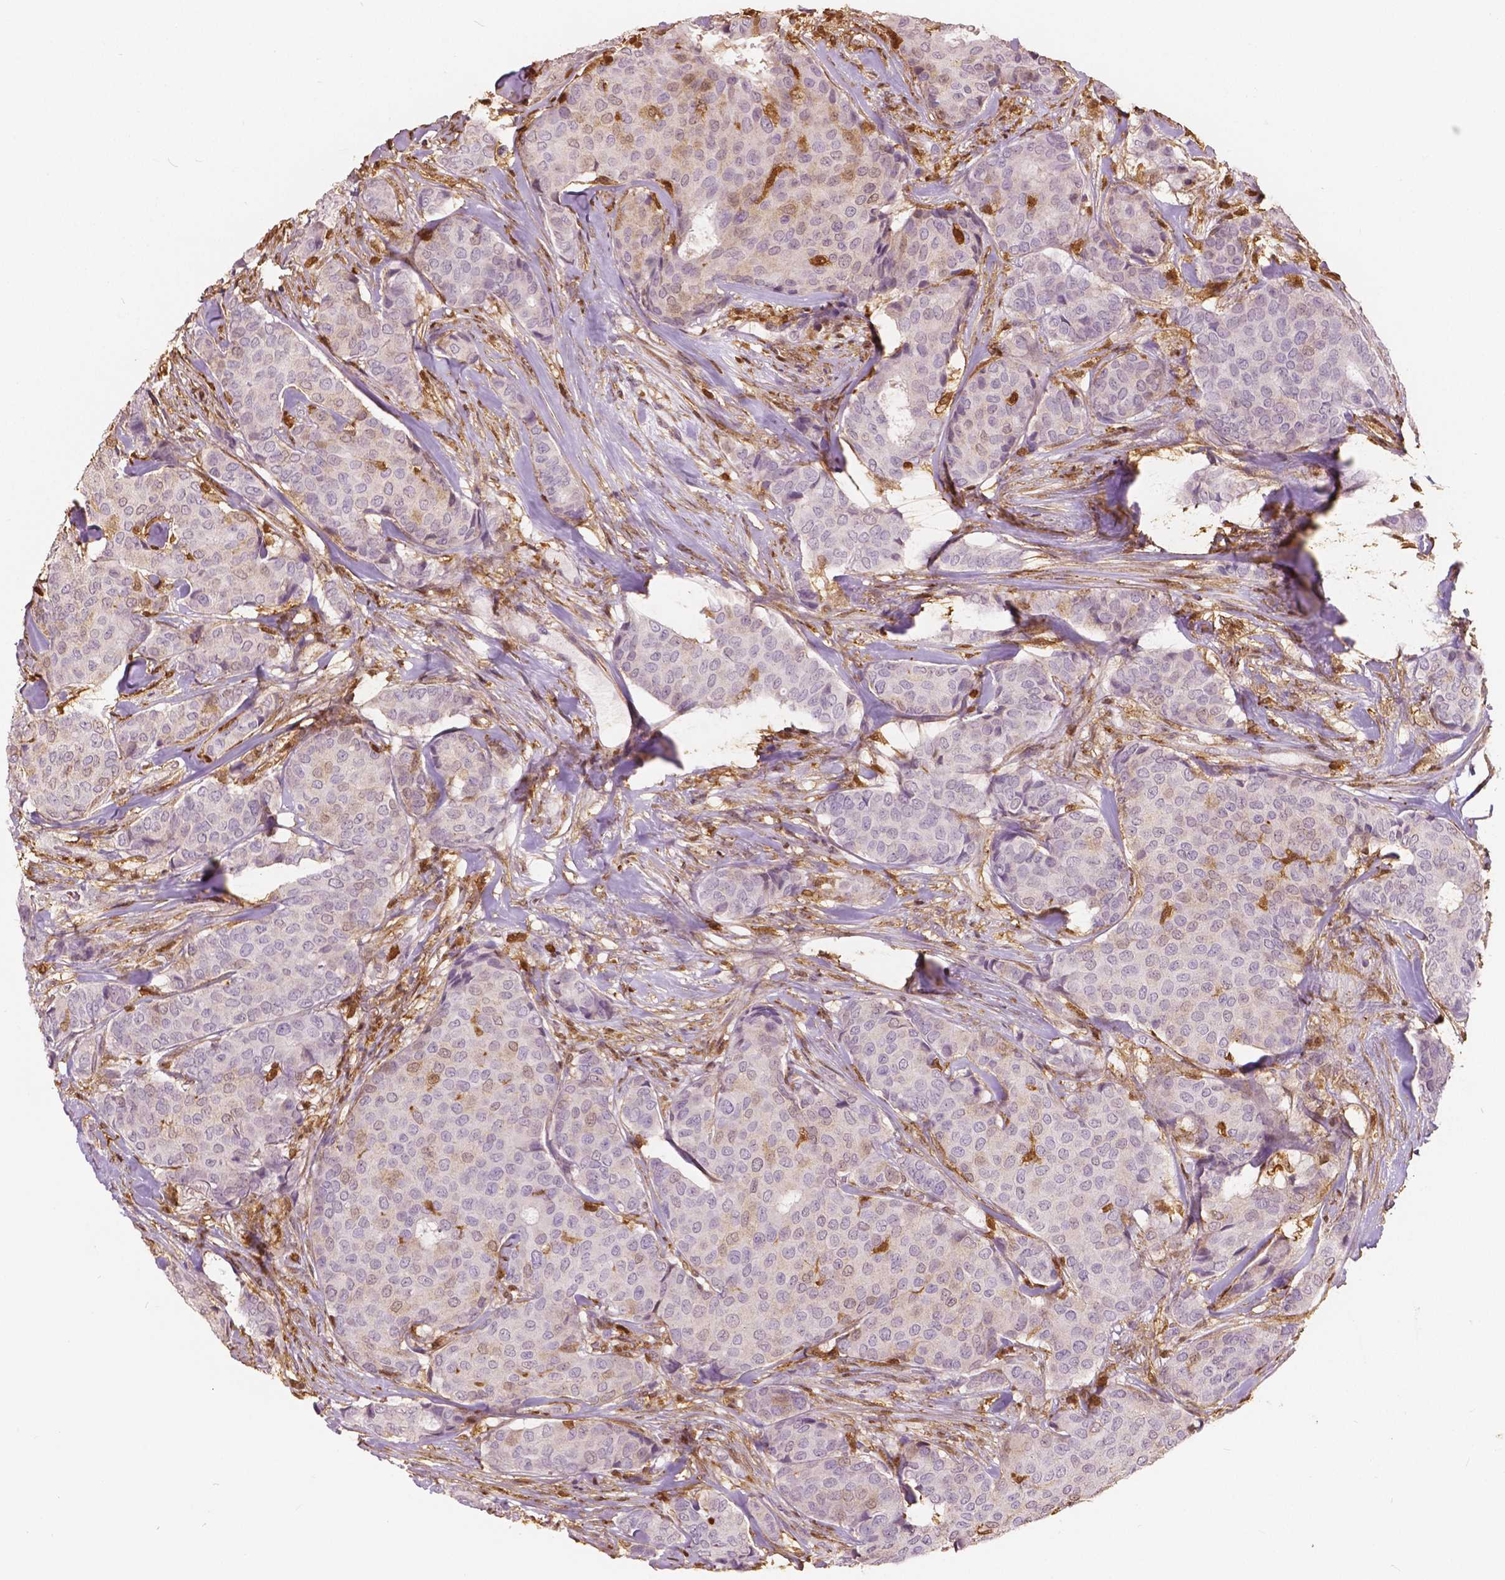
{"staining": {"intensity": "negative", "quantity": "none", "location": "none"}, "tissue": "breast cancer", "cell_type": "Tumor cells", "image_type": "cancer", "snomed": [{"axis": "morphology", "description": "Duct carcinoma"}, {"axis": "topography", "description": "Breast"}], "caption": "An image of human breast infiltrating ductal carcinoma is negative for staining in tumor cells. (DAB immunohistochemistry with hematoxylin counter stain).", "gene": "S100A4", "patient": {"sex": "female", "age": 75}}